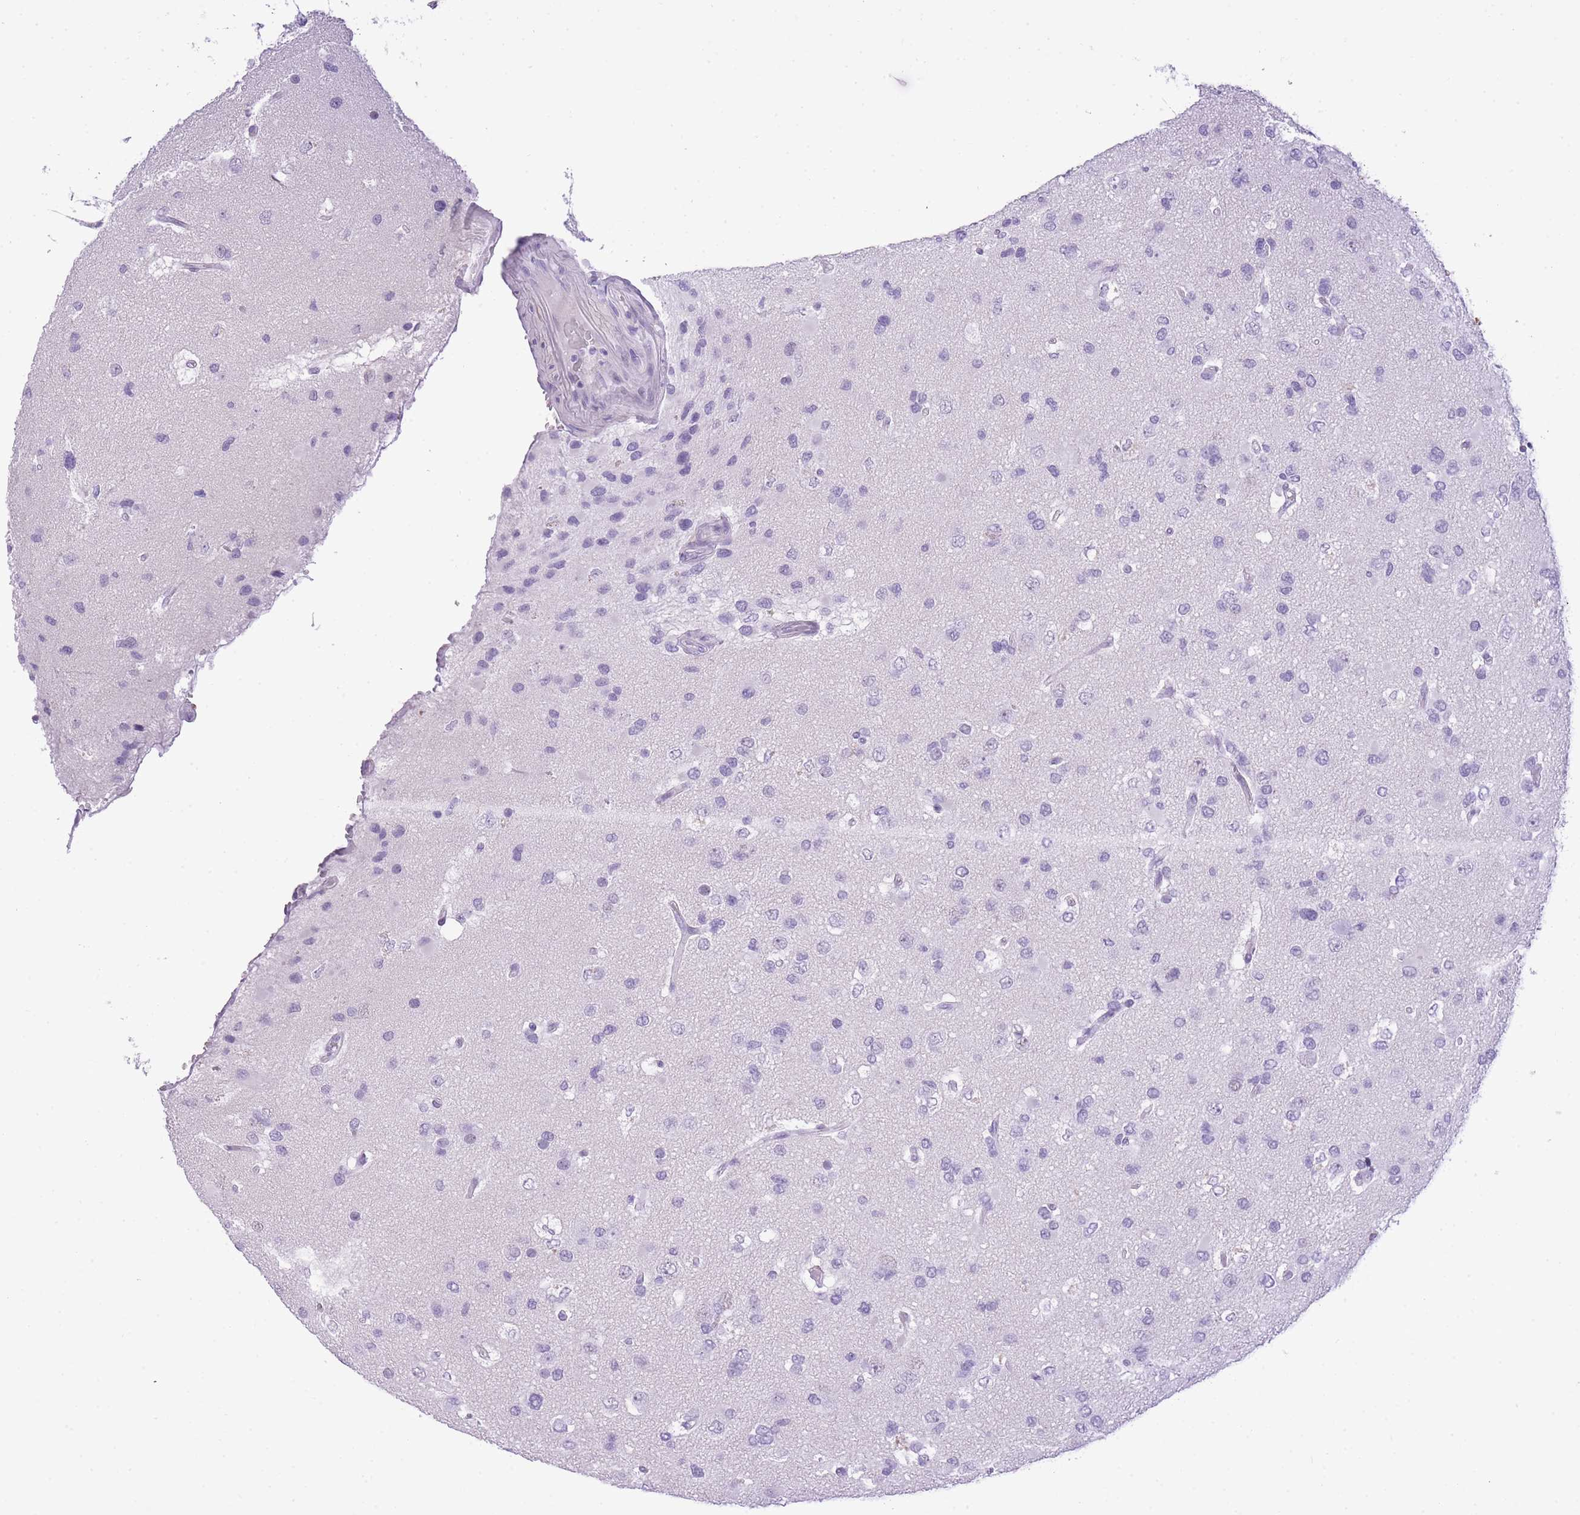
{"staining": {"intensity": "negative", "quantity": "none", "location": "none"}, "tissue": "glioma", "cell_type": "Tumor cells", "image_type": "cancer", "snomed": [{"axis": "morphology", "description": "Glioma, malignant, High grade"}, {"axis": "topography", "description": "Brain"}], "caption": "Glioma stained for a protein using immunohistochemistry demonstrates no positivity tumor cells.", "gene": "RADX", "patient": {"sex": "male", "age": 53}}